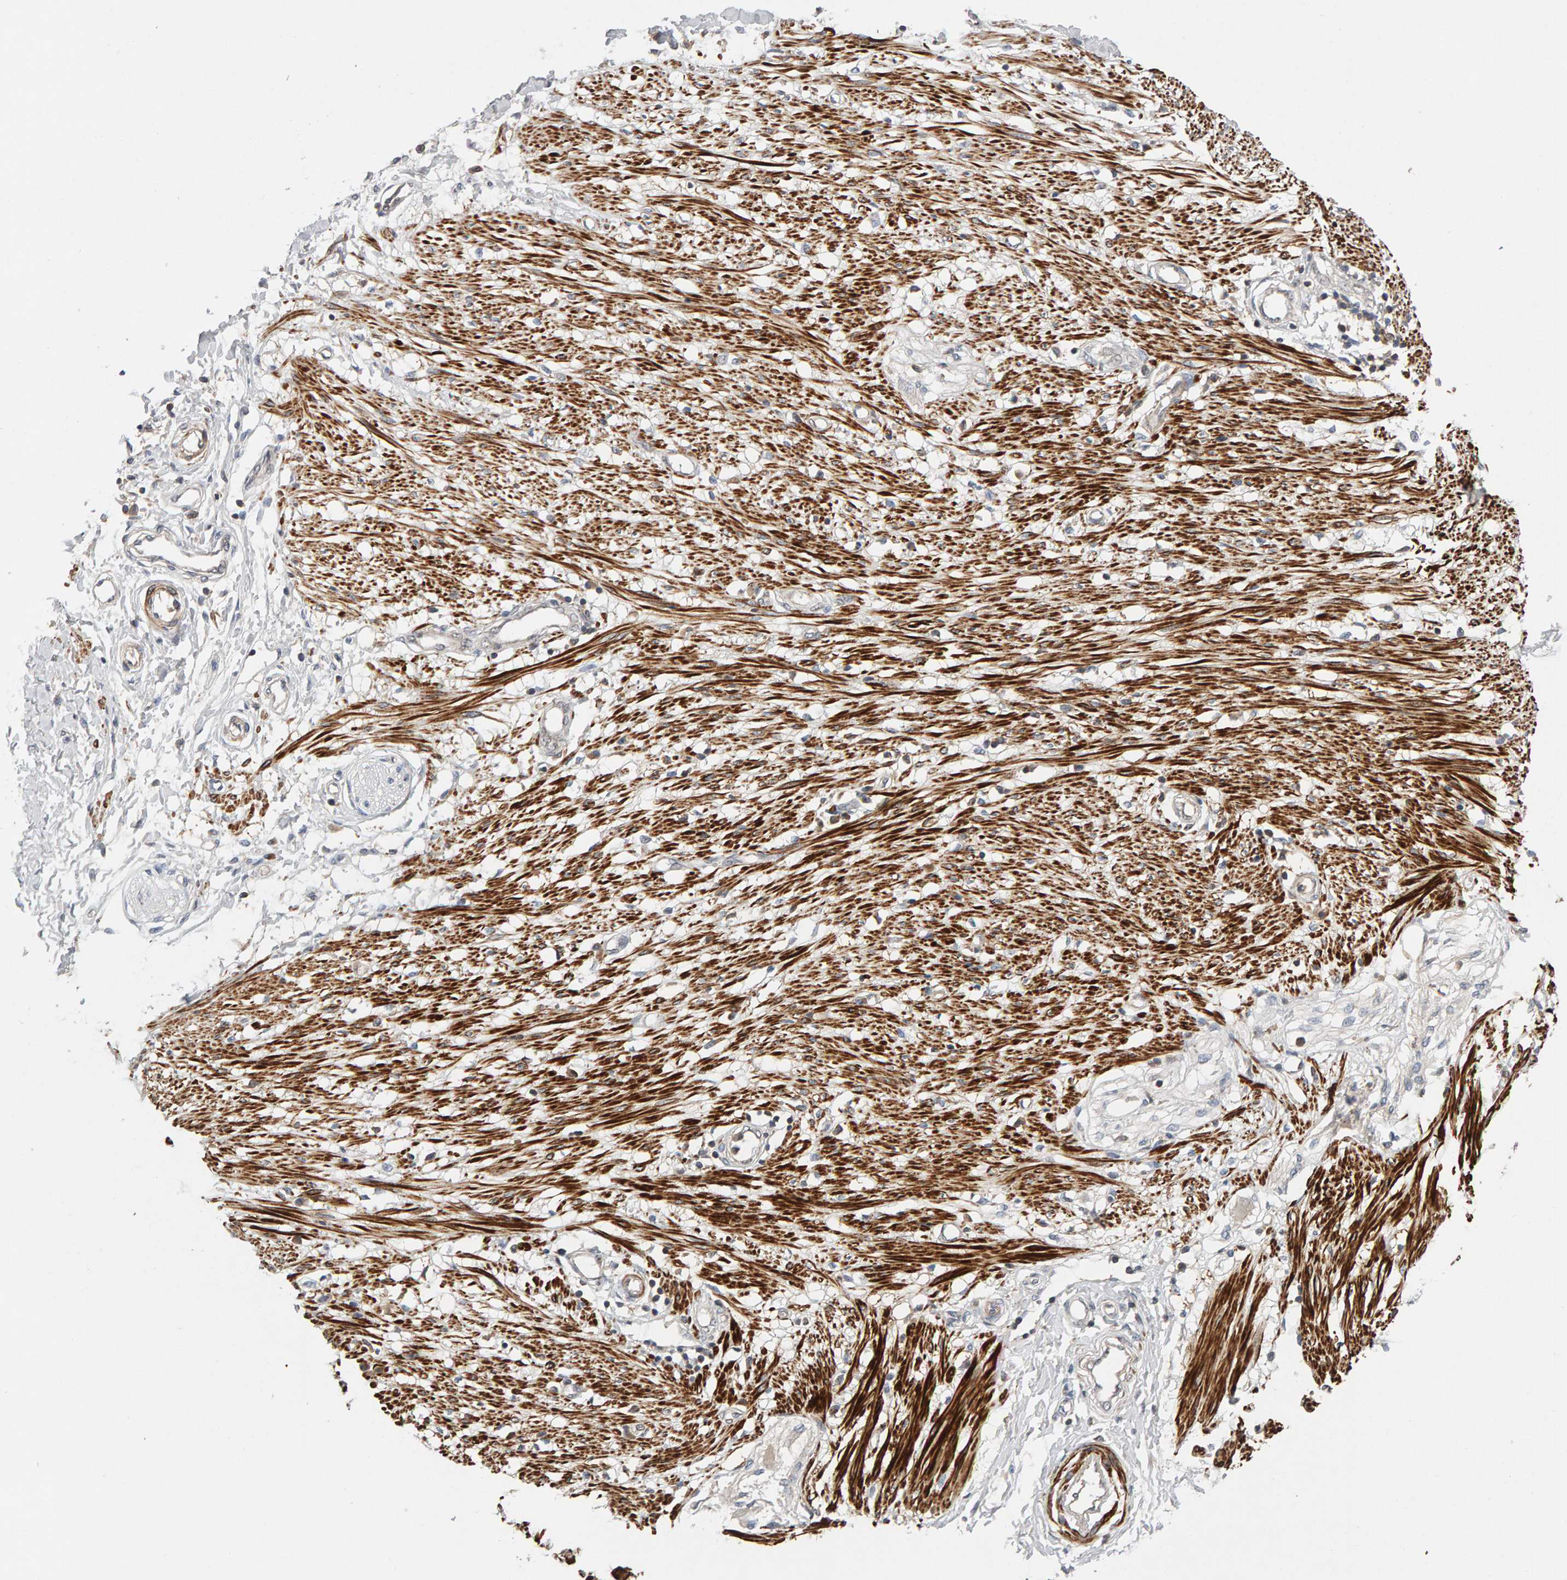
{"staining": {"intensity": "negative", "quantity": "none", "location": "none"}, "tissue": "adipose tissue", "cell_type": "Adipocytes", "image_type": "normal", "snomed": [{"axis": "morphology", "description": "Normal tissue, NOS"}, {"axis": "morphology", "description": "Adenocarcinoma, NOS"}, {"axis": "topography", "description": "Colon"}, {"axis": "topography", "description": "Peripheral nerve tissue"}], "caption": "Immunohistochemistry (IHC) image of unremarkable human adipose tissue stained for a protein (brown), which displays no expression in adipocytes.", "gene": "NUDCD1", "patient": {"sex": "male", "age": 14}}